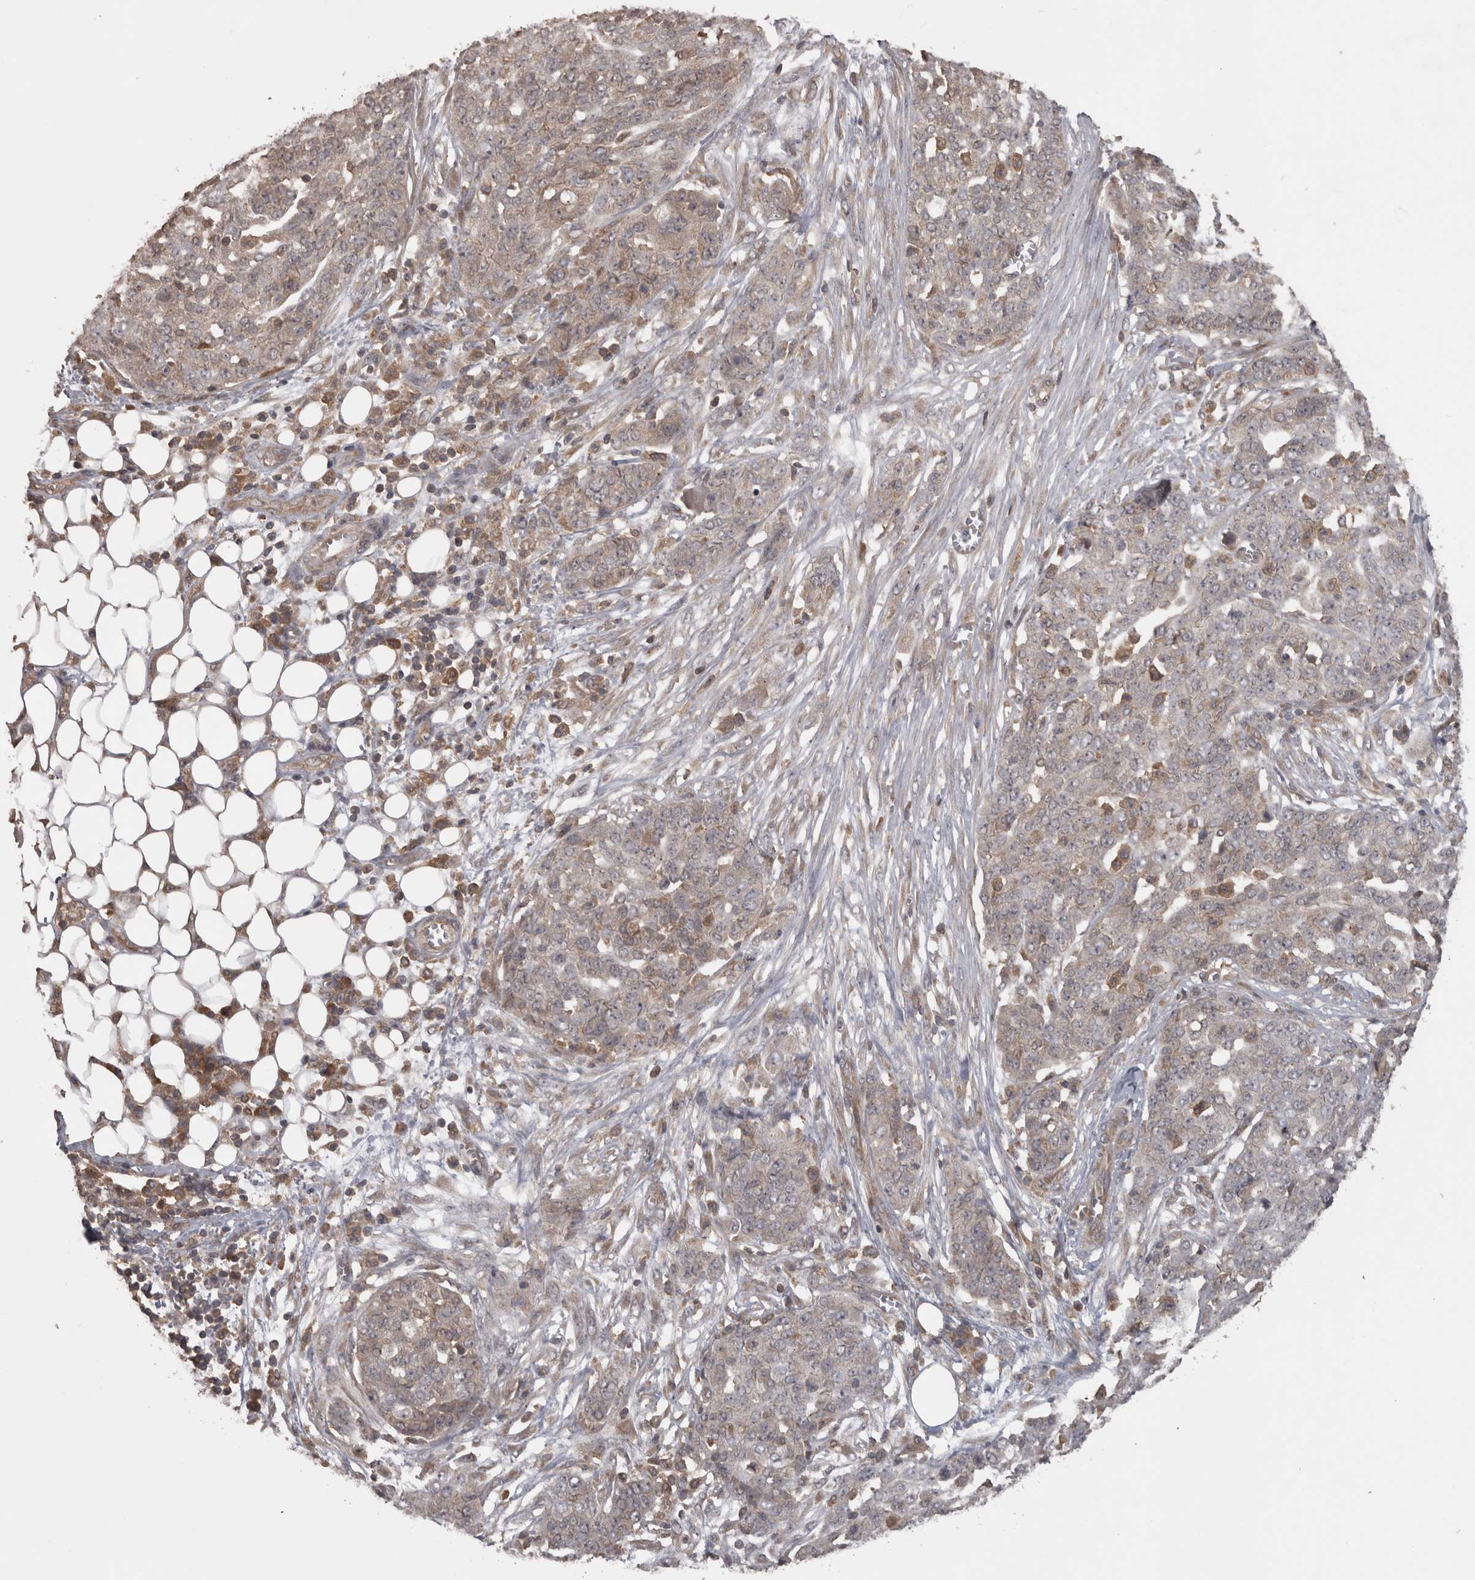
{"staining": {"intensity": "weak", "quantity": "25%-75%", "location": "cytoplasmic/membranous"}, "tissue": "ovarian cancer", "cell_type": "Tumor cells", "image_type": "cancer", "snomed": [{"axis": "morphology", "description": "Cystadenocarcinoma, serous, NOS"}, {"axis": "topography", "description": "Soft tissue"}, {"axis": "topography", "description": "Ovary"}], "caption": "Ovarian serous cystadenocarcinoma stained with a brown dye reveals weak cytoplasmic/membranous positive staining in approximately 25%-75% of tumor cells.", "gene": "MICU3", "patient": {"sex": "female", "age": 57}}